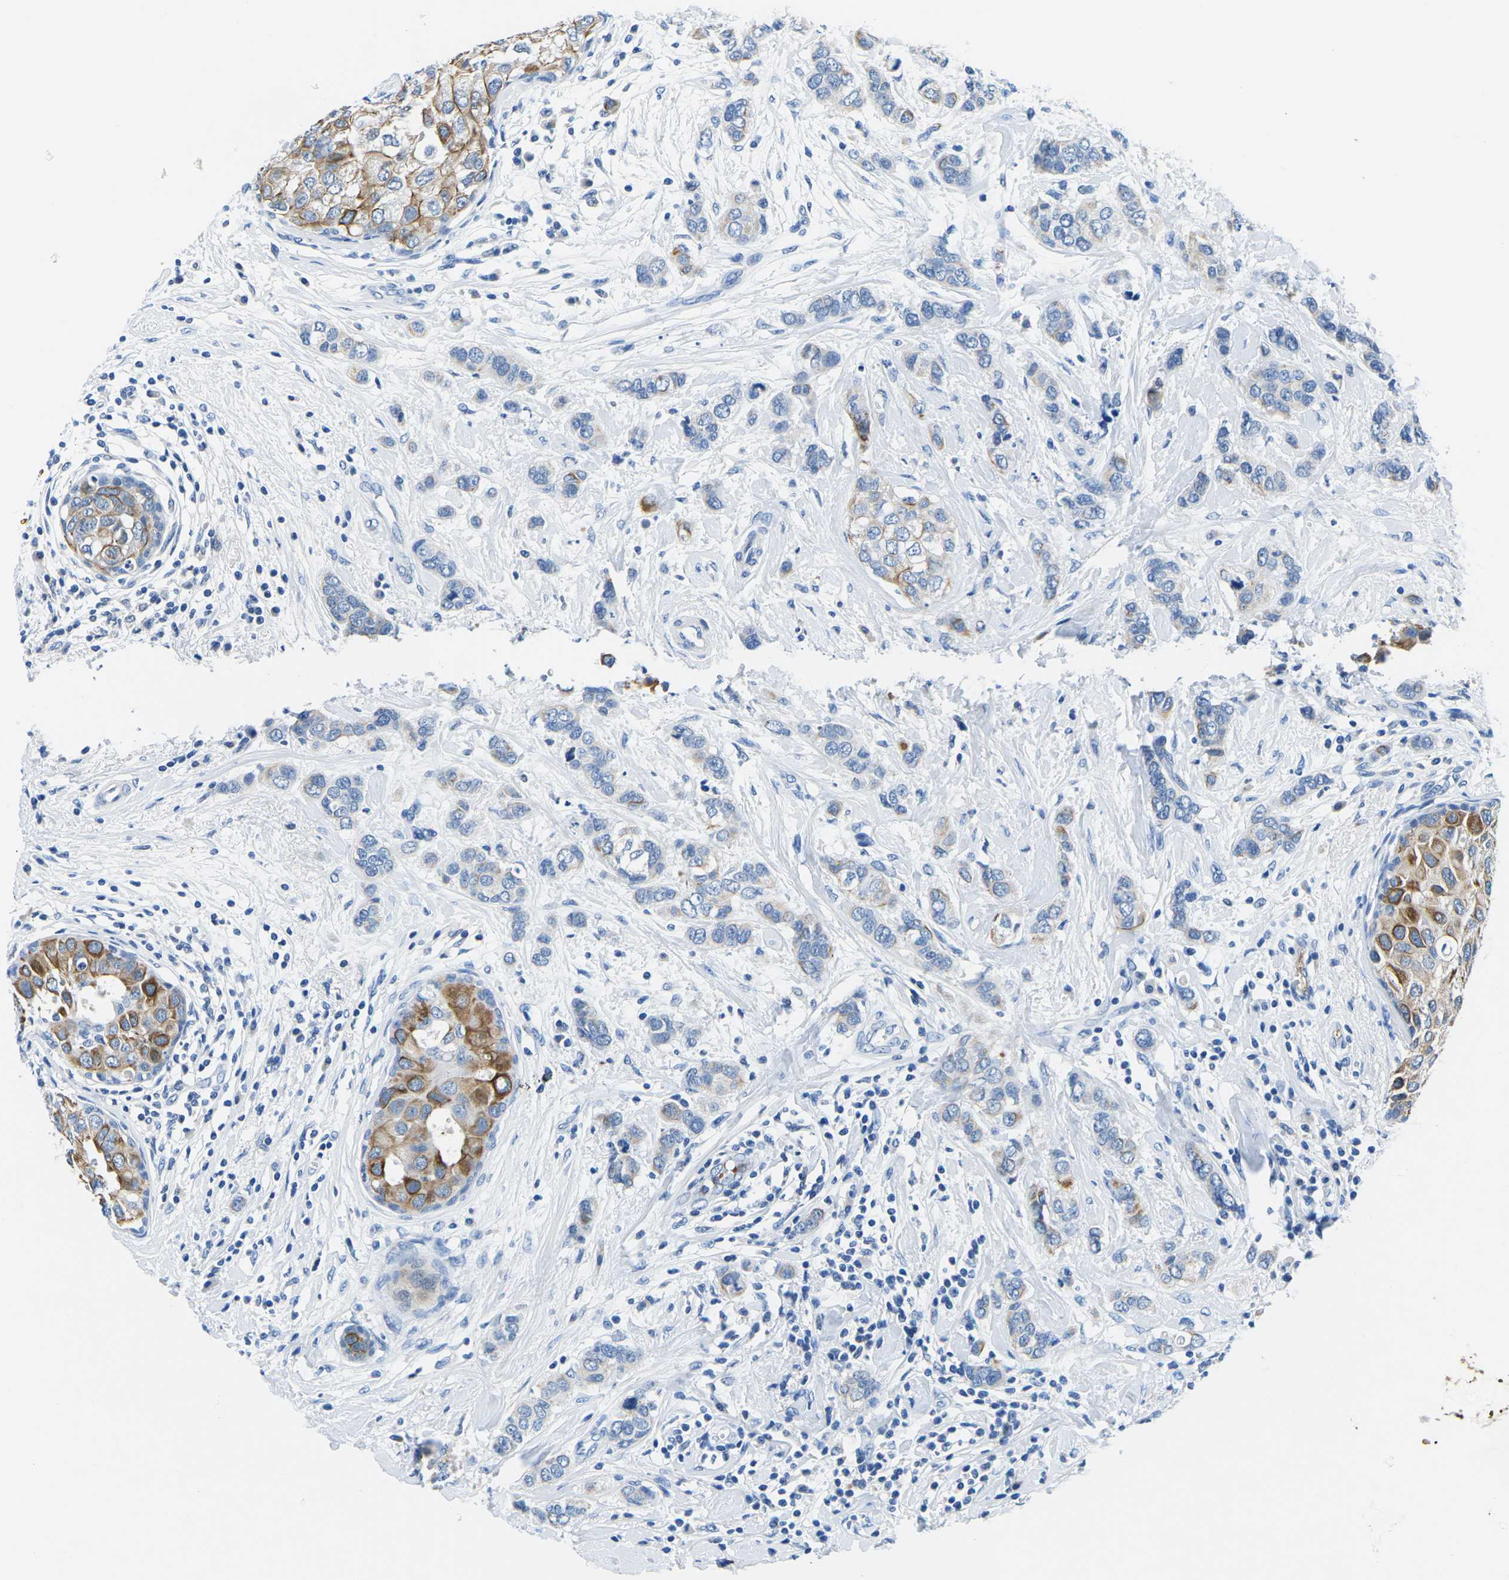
{"staining": {"intensity": "moderate", "quantity": "25%-75%", "location": "cytoplasmic/membranous"}, "tissue": "breast cancer", "cell_type": "Tumor cells", "image_type": "cancer", "snomed": [{"axis": "morphology", "description": "Duct carcinoma"}, {"axis": "topography", "description": "Breast"}], "caption": "High-power microscopy captured an IHC image of breast cancer, revealing moderate cytoplasmic/membranous expression in approximately 25%-75% of tumor cells.", "gene": "TM6SF1", "patient": {"sex": "female", "age": 50}}